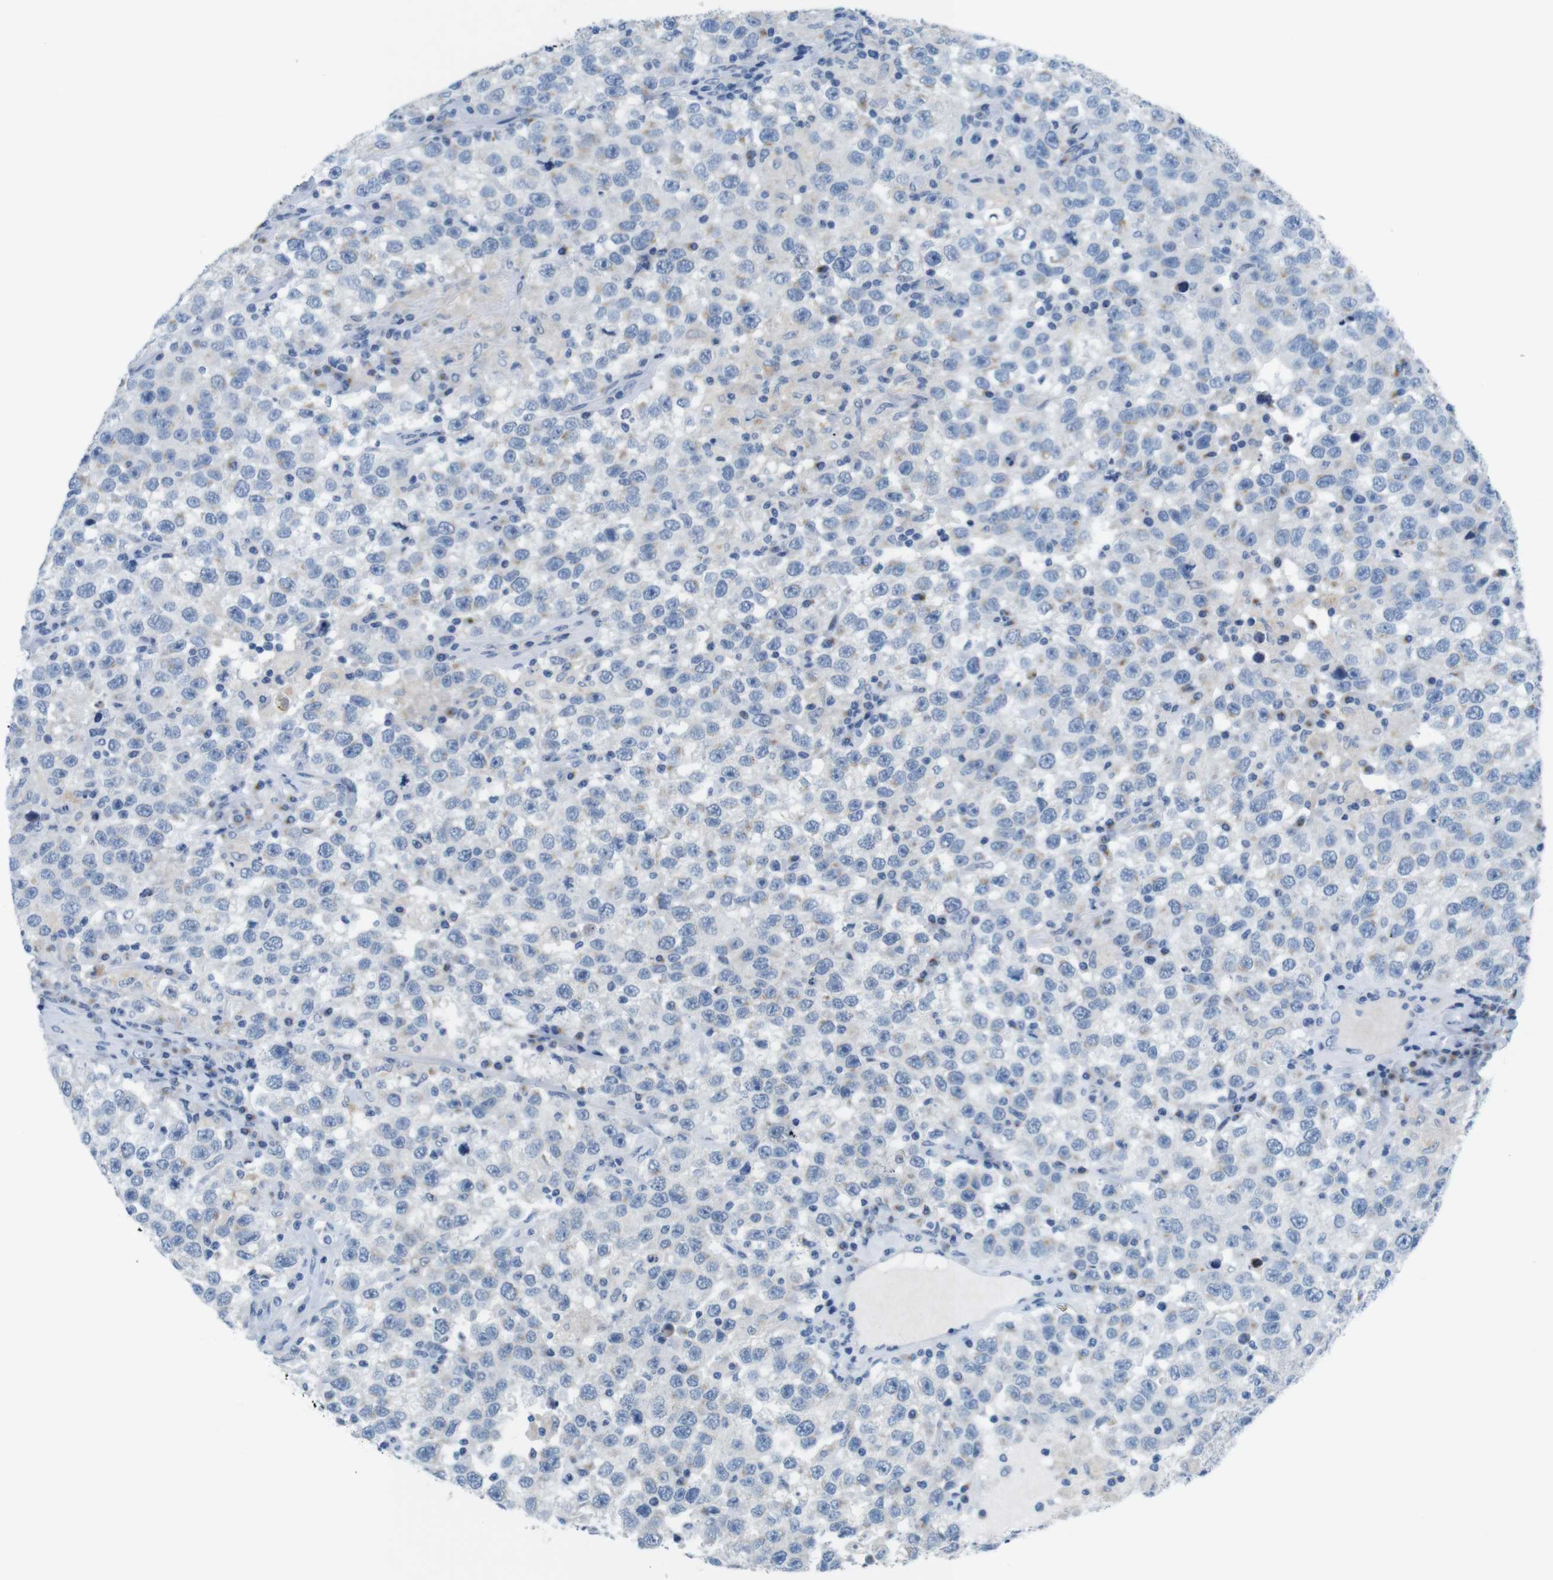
{"staining": {"intensity": "weak", "quantity": "<25%", "location": "cytoplasmic/membranous"}, "tissue": "testis cancer", "cell_type": "Tumor cells", "image_type": "cancer", "snomed": [{"axis": "morphology", "description": "Seminoma, NOS"}, {"axis": "topography", "description": "Testis"}], "caption": "IHC micrograph of neoplastic tissue: human testis cancer stained with DAB displays no significant protein staining in tumor cells.", "gene": "GOLGA2", "patient": {"sex": "male", "age": 41}}